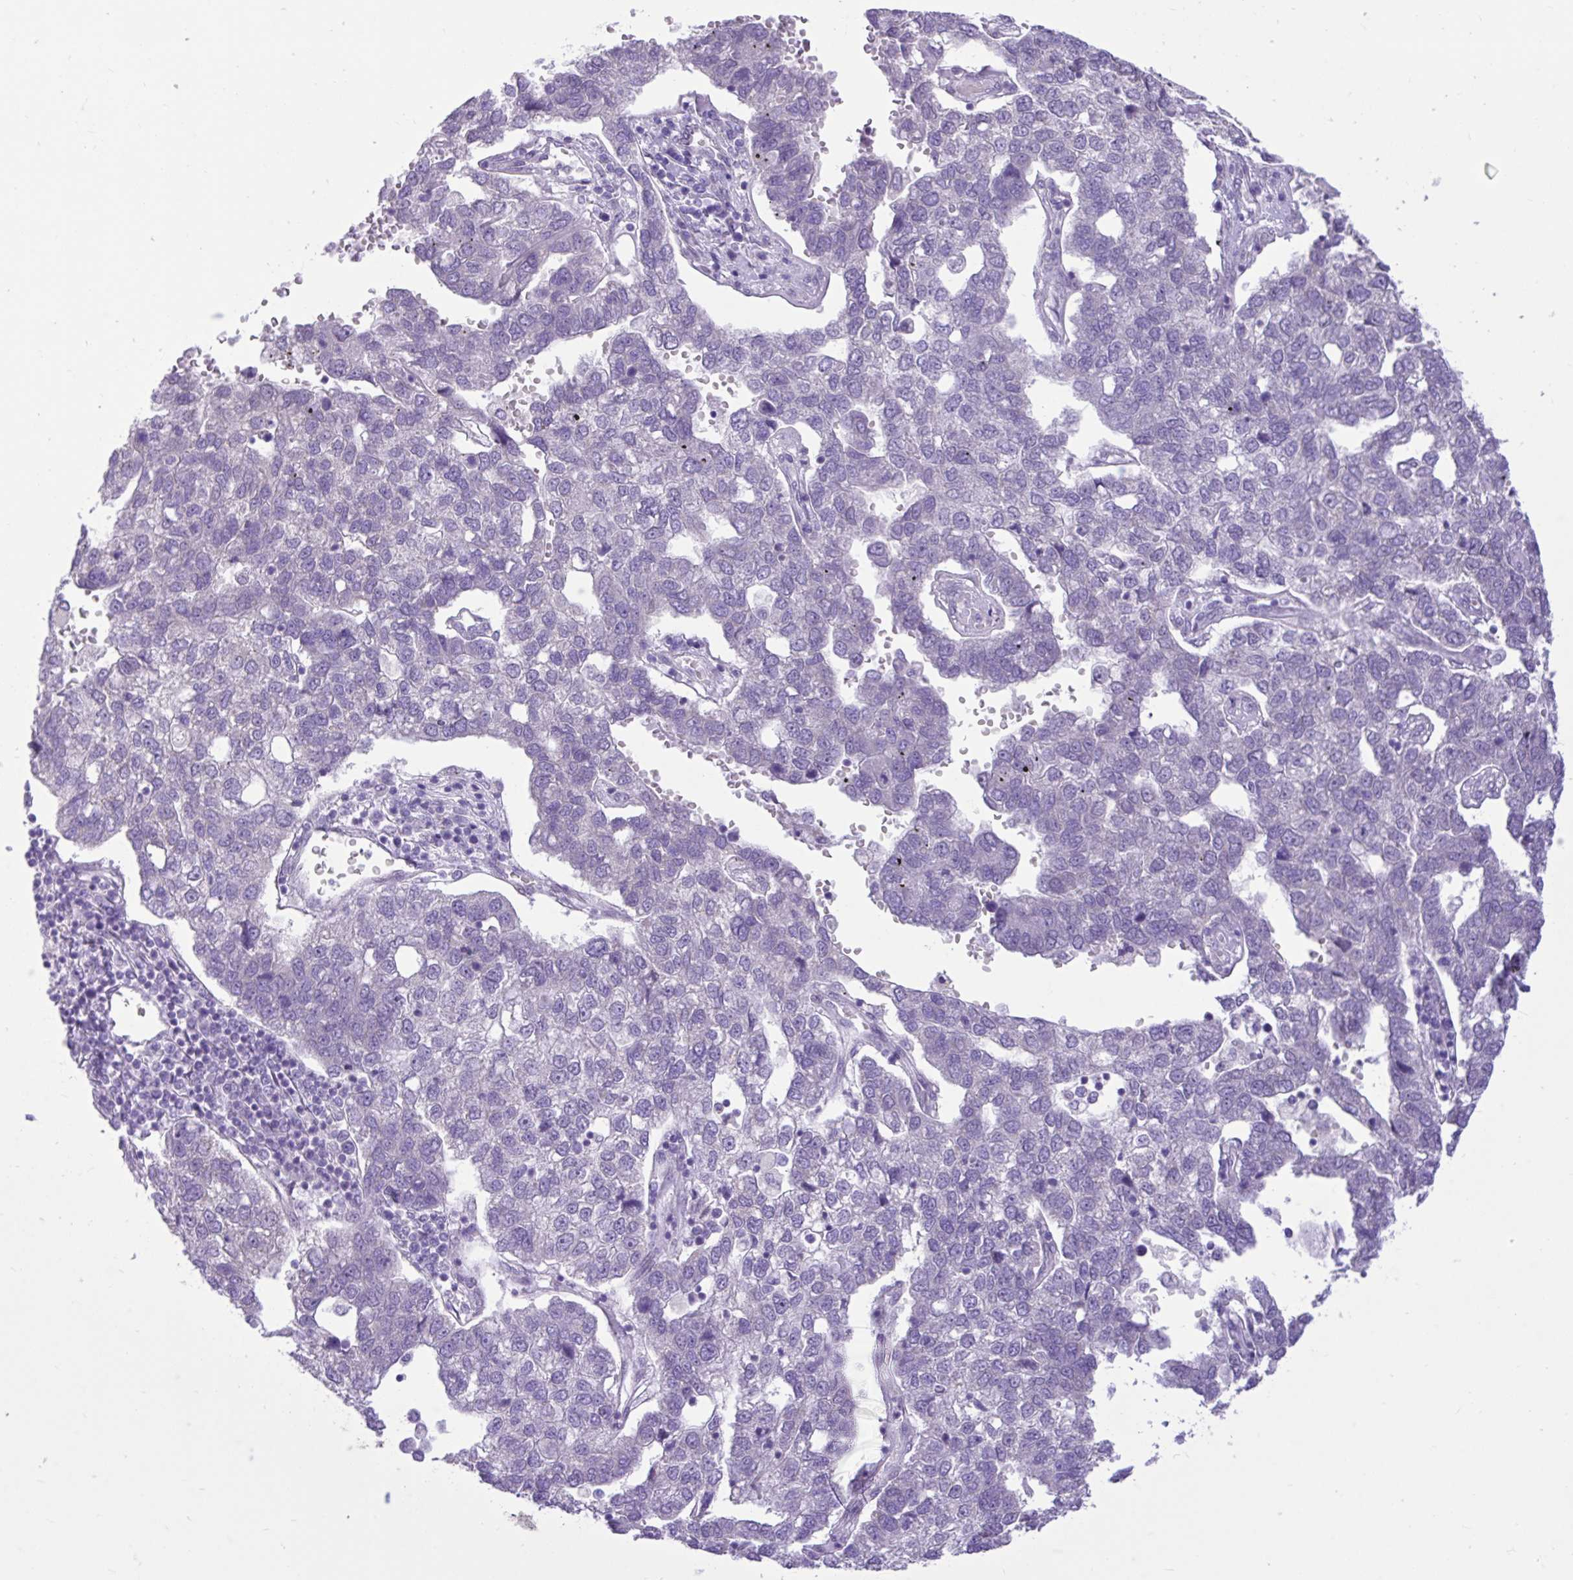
{"staining": {"intensity": "negative", "quantity": "none", "location": "none"}, "tissue": "pancreatic cancer", "cell_type": "Tumor cells", "image_type": "cancer", "snomed": [{"axis": "morphology", "description": "Adenocarcinoma, NOS"}, {"axis": "topography", "description": "Pancreas"}], "caption": "The histopathology image displays no significant positivity in tumor cells of pancreatic cancer.", "gene": "CEACAM18", "patient": {"sex": "female", "age": 61}}